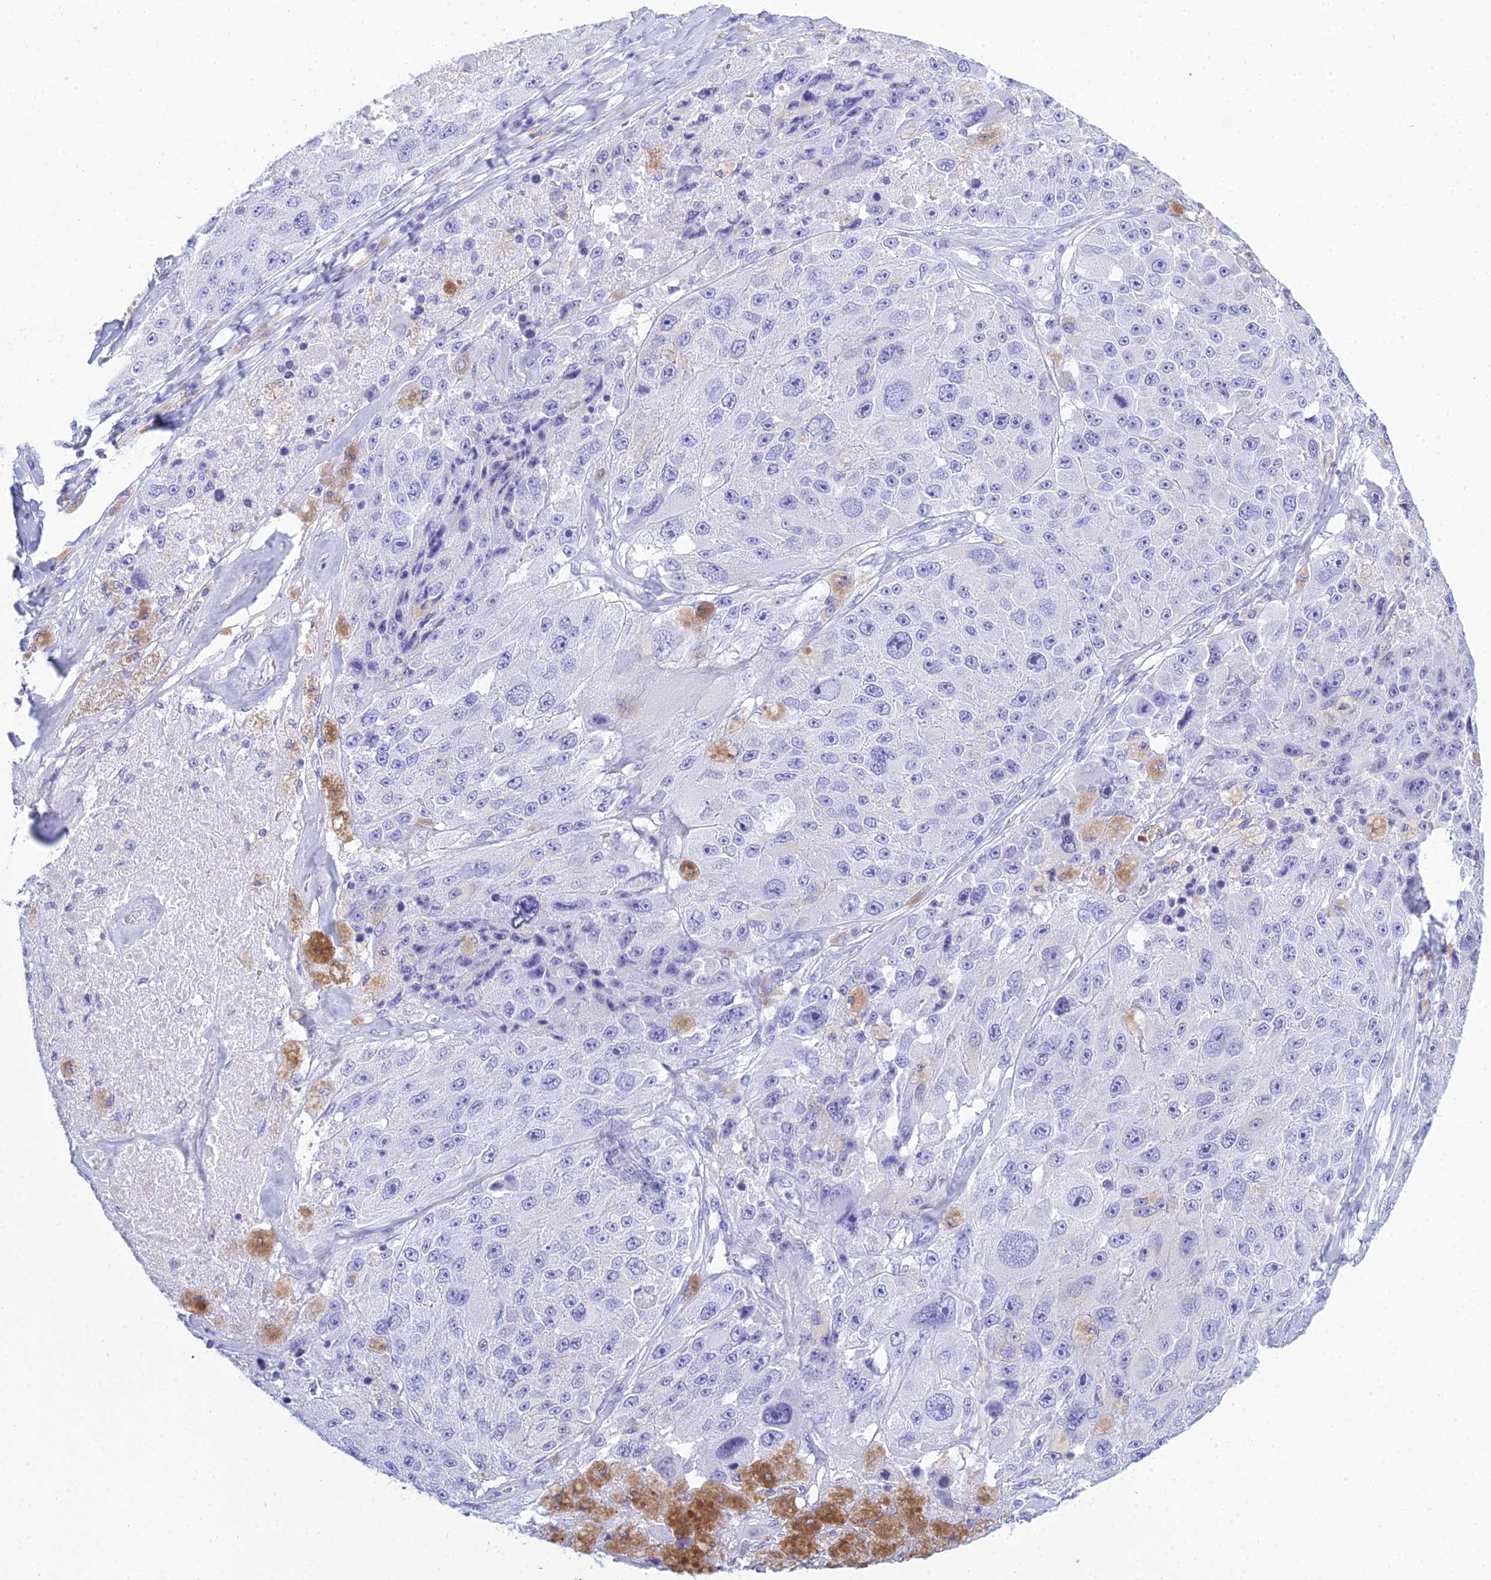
{"staining": {"intensity": "negative", "quantity": "none", "location": "none"}, "tissue": "melanoma", "cell_type": "Tumor cells", "image_type": "cancer", "snomed": [{"axis": "morphology", "description": "Malignant melanoma, Metastatic site"}, {"axis": "topography", "description": "Lymph node"}], "caption": "A high-resolution image shows immunohistochemistry (IHC) staining of malignant melanoma (metastatic site), which reveals no significant expression in tumor cells.", "gene": "PATE4", "patient": {"sex": "male", "age": 62}}